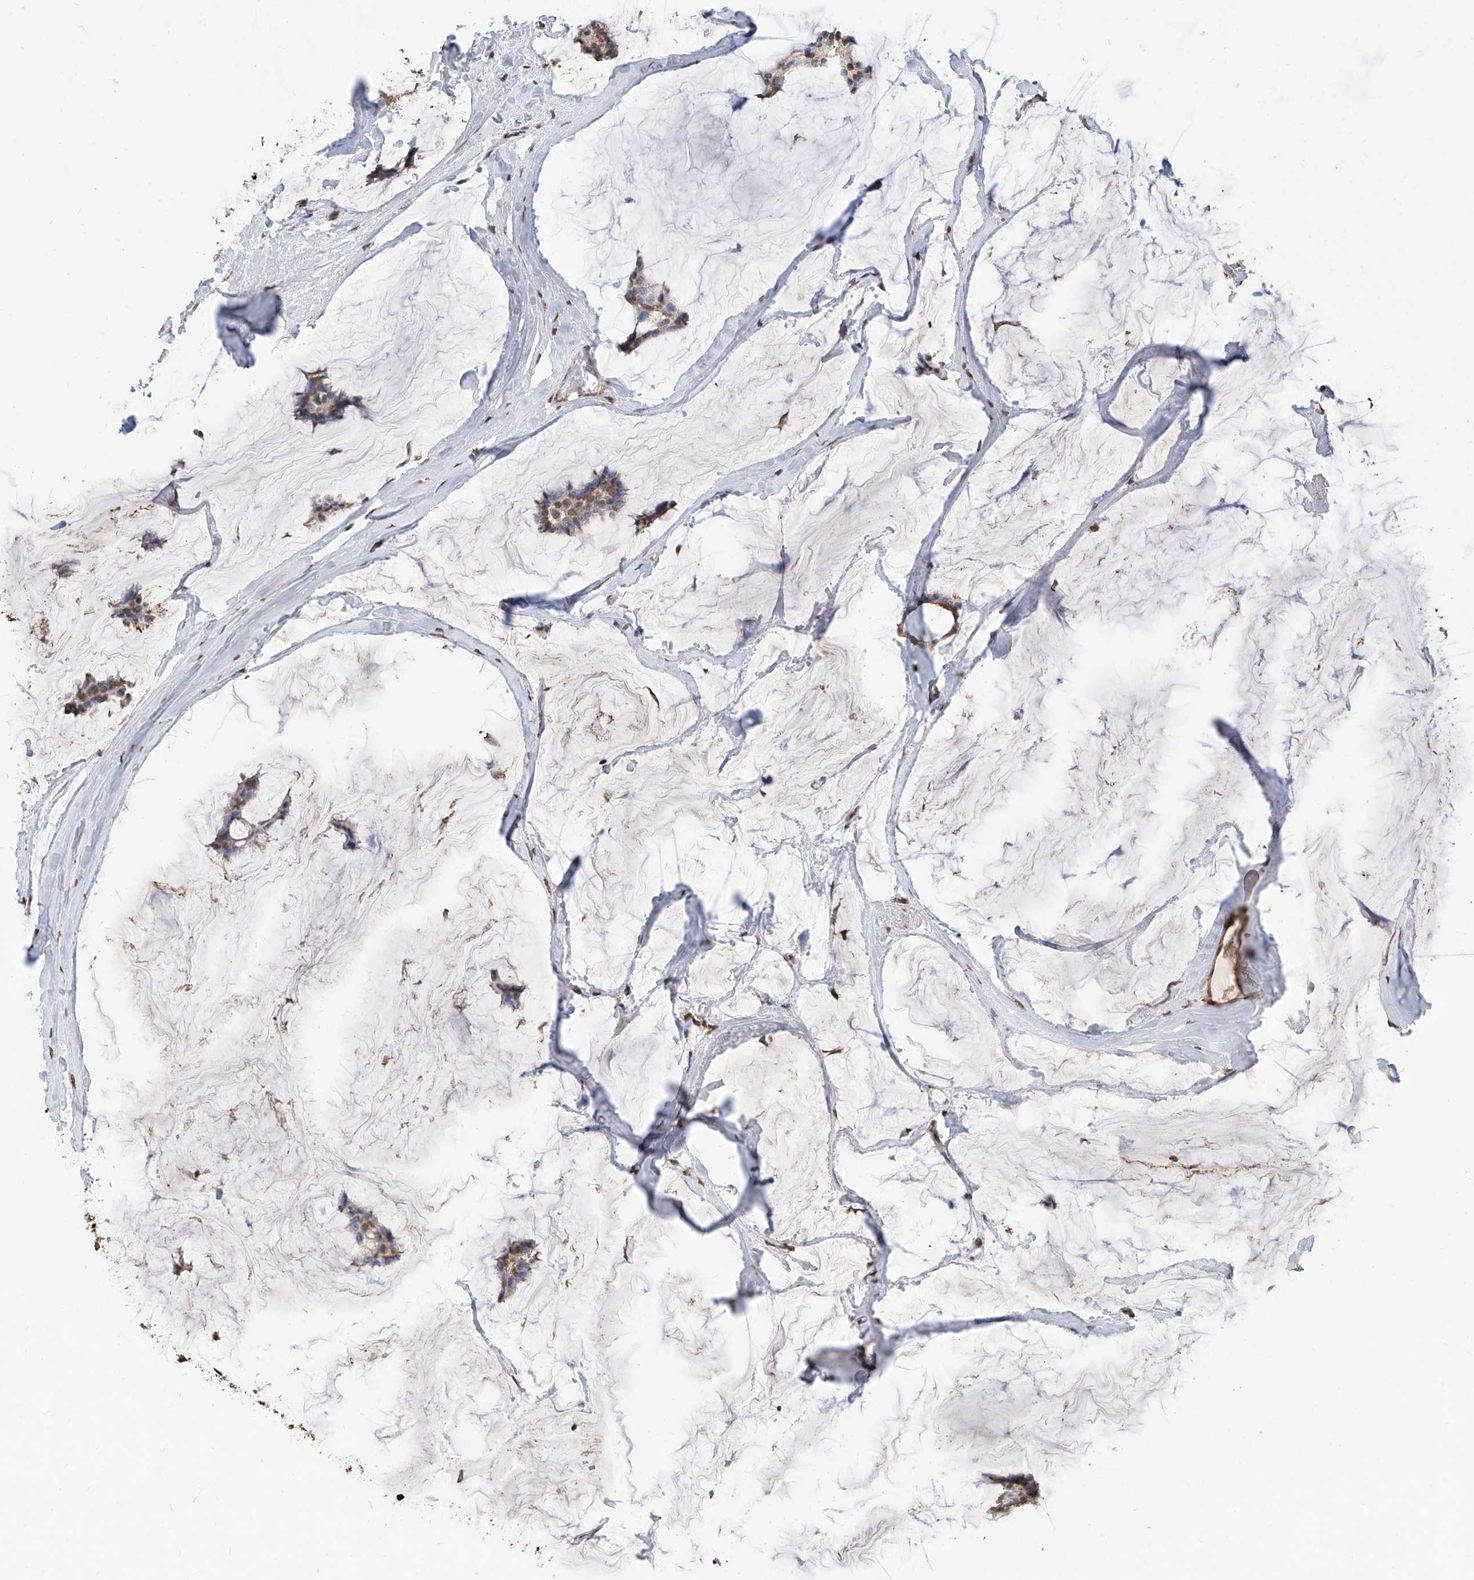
{"staining": {"intensity": "moderate", "quantity": "<25%", "location": "nuclear"}, "tissue": "breast cancer", "cell_type": "Tumor cells", "image_type": "cancer", "snomed": [{"axis": "morphology", "description": "Duct carcinoma"}, {"axis": "topography", "description": "Breast"}], "caption": "This micrograph shows IHC staining of human breast cancer (intraductal carcinoma), with low moderate nuclear expression in approximately <25% of tumor cells.", "gene": "RP9", "patient": {"sex": "female", "age": 93}}